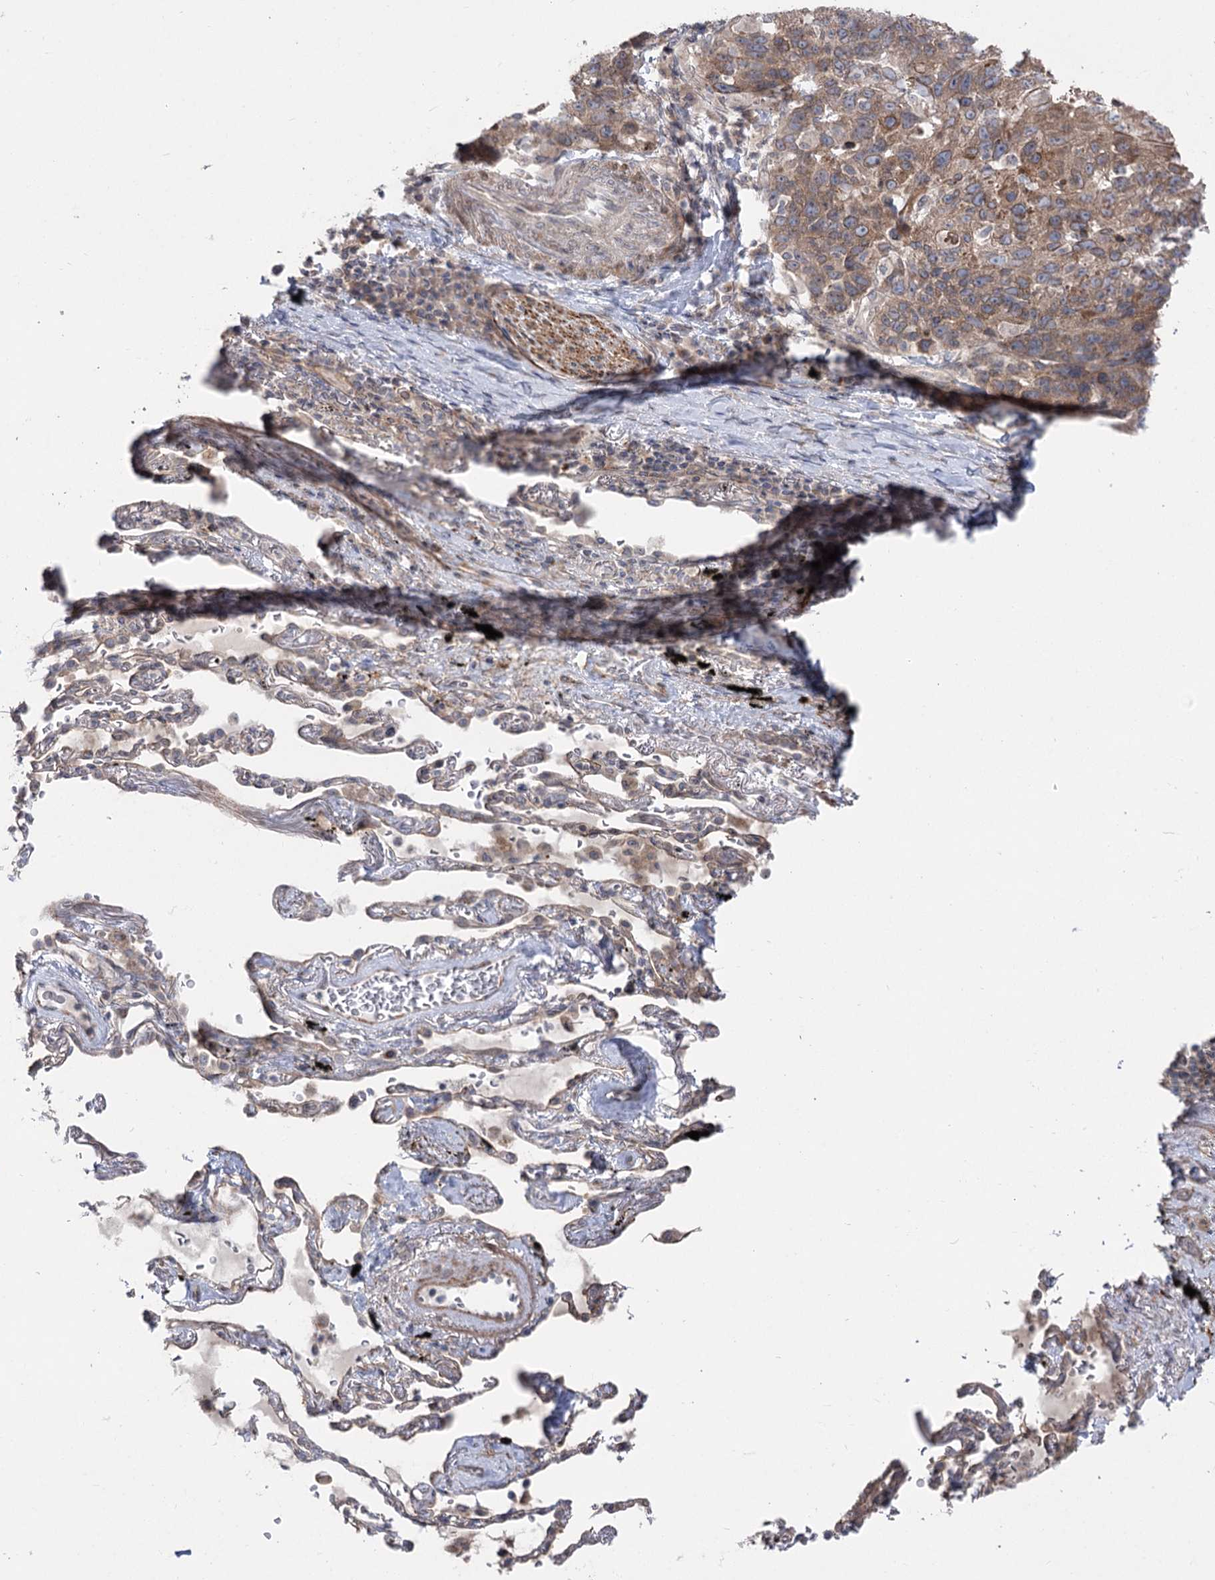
{"staining": {"intensity": "moderate", "quantity": ">75%", "location": "cytoplasmic/membranous"}, "tissue": "lung cancer", "cell_type": "Tumor cells", "image_type": "cancer", "snomed": [{"axis": "morphology", "description": "Squamous cell carcinoma, NOS"}, {"axis": "topography", "description": "Lung"}], "caption": "Protein expression by IHC reveals moderate cytoplasmic/membranous positivity in approximately >75% of tumor cells in lung cancer (squamous cell carcinoma).", "gene": "SH3BP5L", "patient": {"sex": "male", "age": 66}}